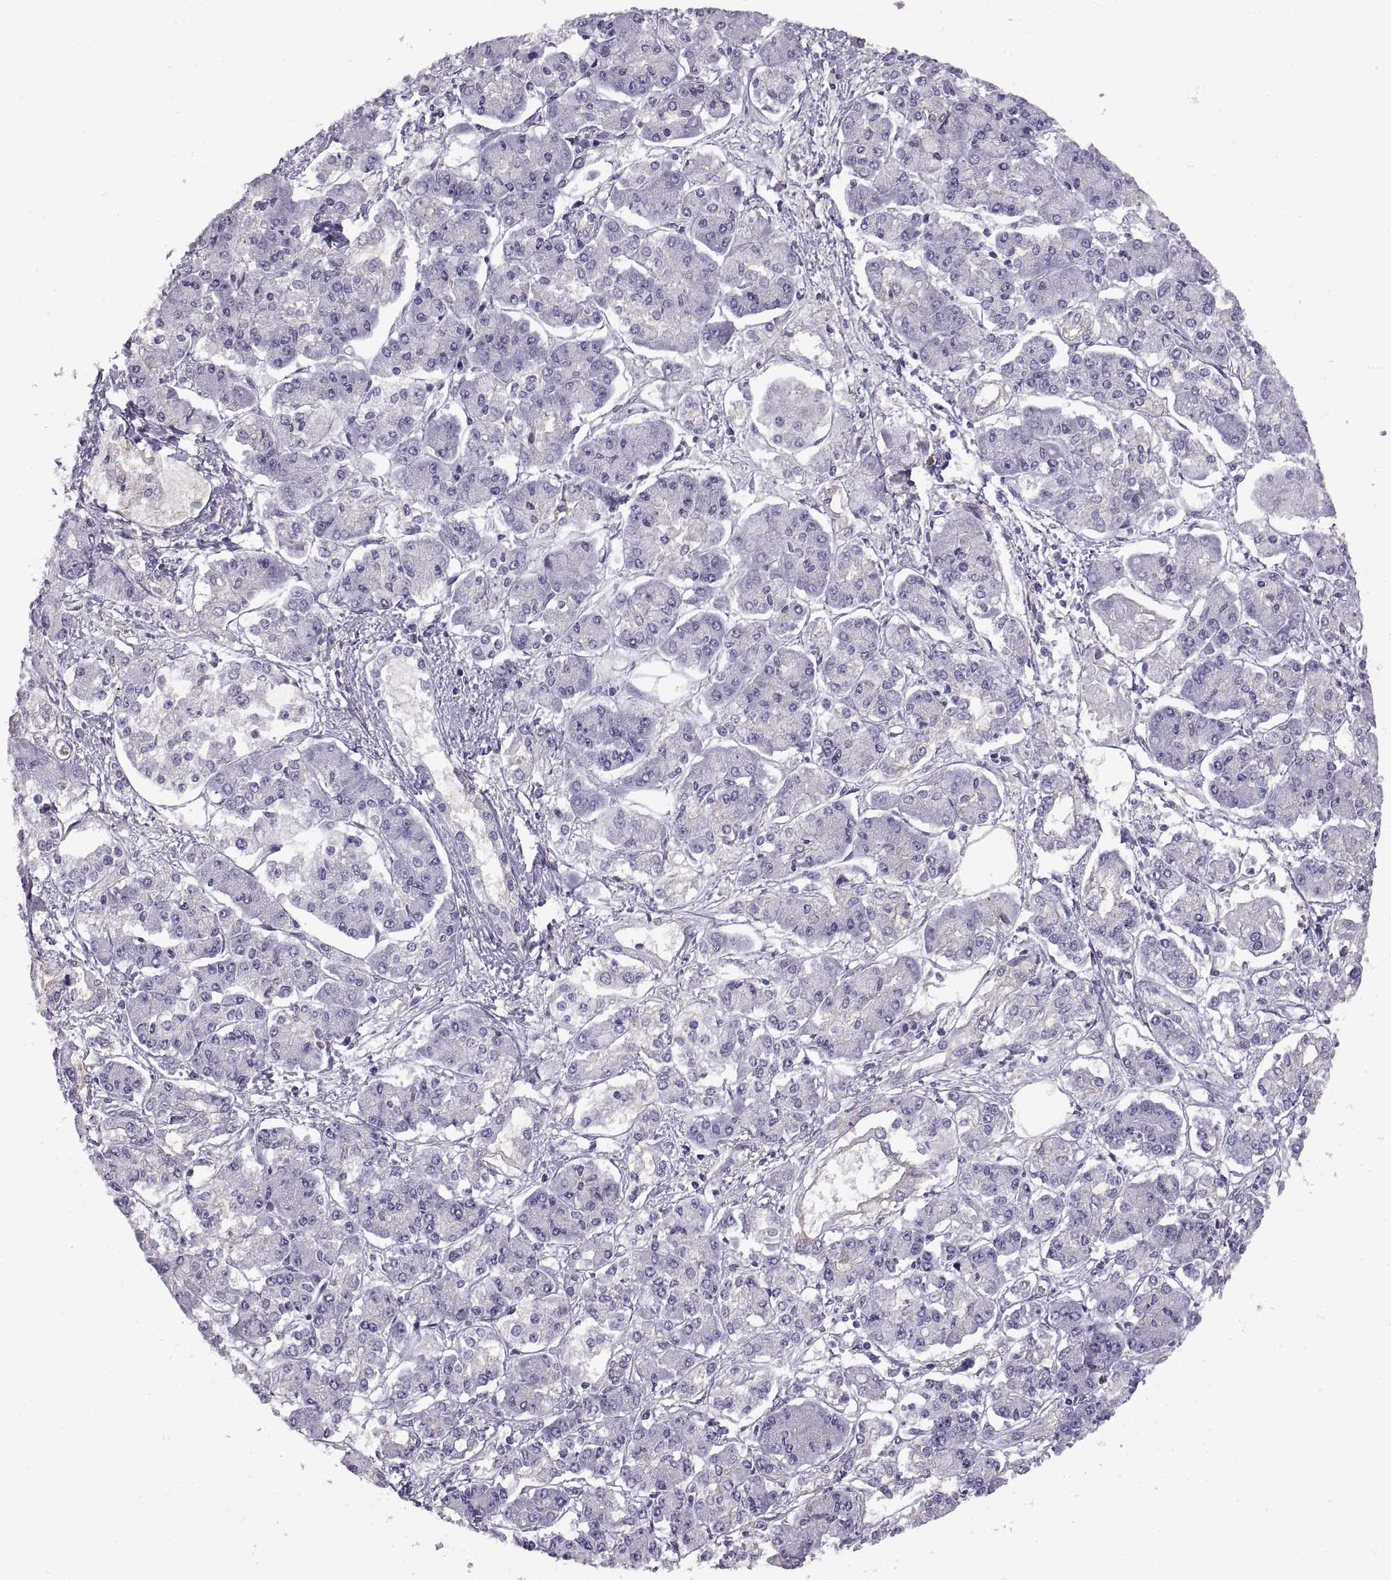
{"staining": {"intensity": "negative", "quantity": "none", "location": "none"}, "tissue": "pancreatic cancer", "cell_type": "Tumor cells", "image_type": "cancer", "snomed": [{"axis": "morphology", "description": "Adenocarcinoma, NOS"}, {"axis": "topography", "description": "Pancreas"}], "caption": "High power microscopy micrograph of an immunohistochemistry (IHC) photomicrograph of pancreatic adenocarcinoma, revealing no significant positivity in tumor cells. The staining is performed using DAB (3,3'-diaminobenzidine) brown chromogen with nuclei counter-stained in using hematoxylin.", "gene": "CRYBB3", "patient": {"sex": "male", "age": 85}}